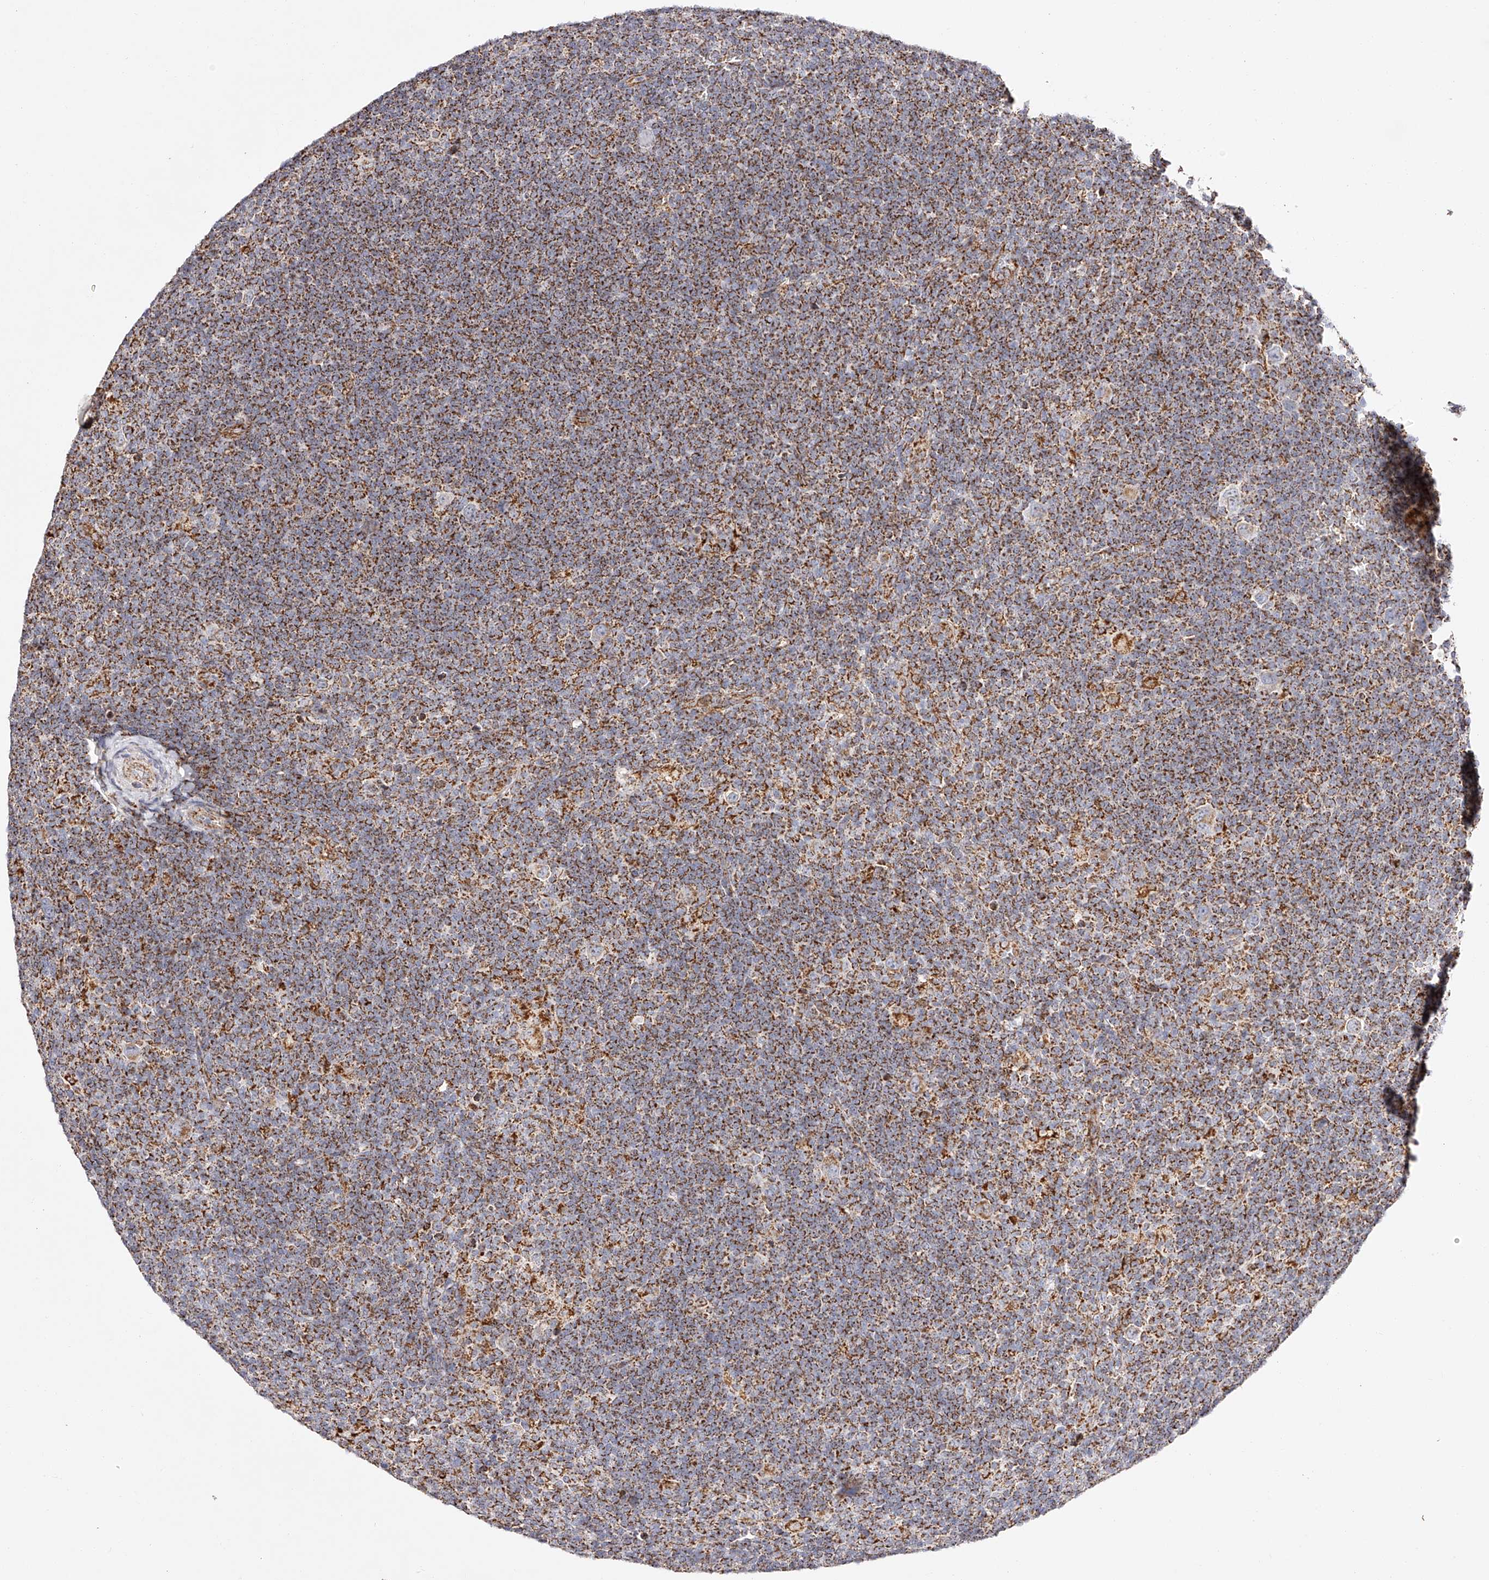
{"staining": {"intensity": "moderate", "quantity": "<25%", "location": "cytoplasmic/membranous"}, "tissue": "lymphoma", "cell_type": "Tumor cells", "image_type": "cancer", "snomed": [{"axis": "morphology", "description": "Hodgkin's disease, NOS"}, {"axis": "topography", "description": "Lymph node"}], "caption": "Lymphoma was stained to show a protein in brown. There is low levels of moderate cytoplasmic/membranous staining in about <25% of tumor cells.", "gene": "NDUFV3", "patient": {"sex": "female", "age": 57}}